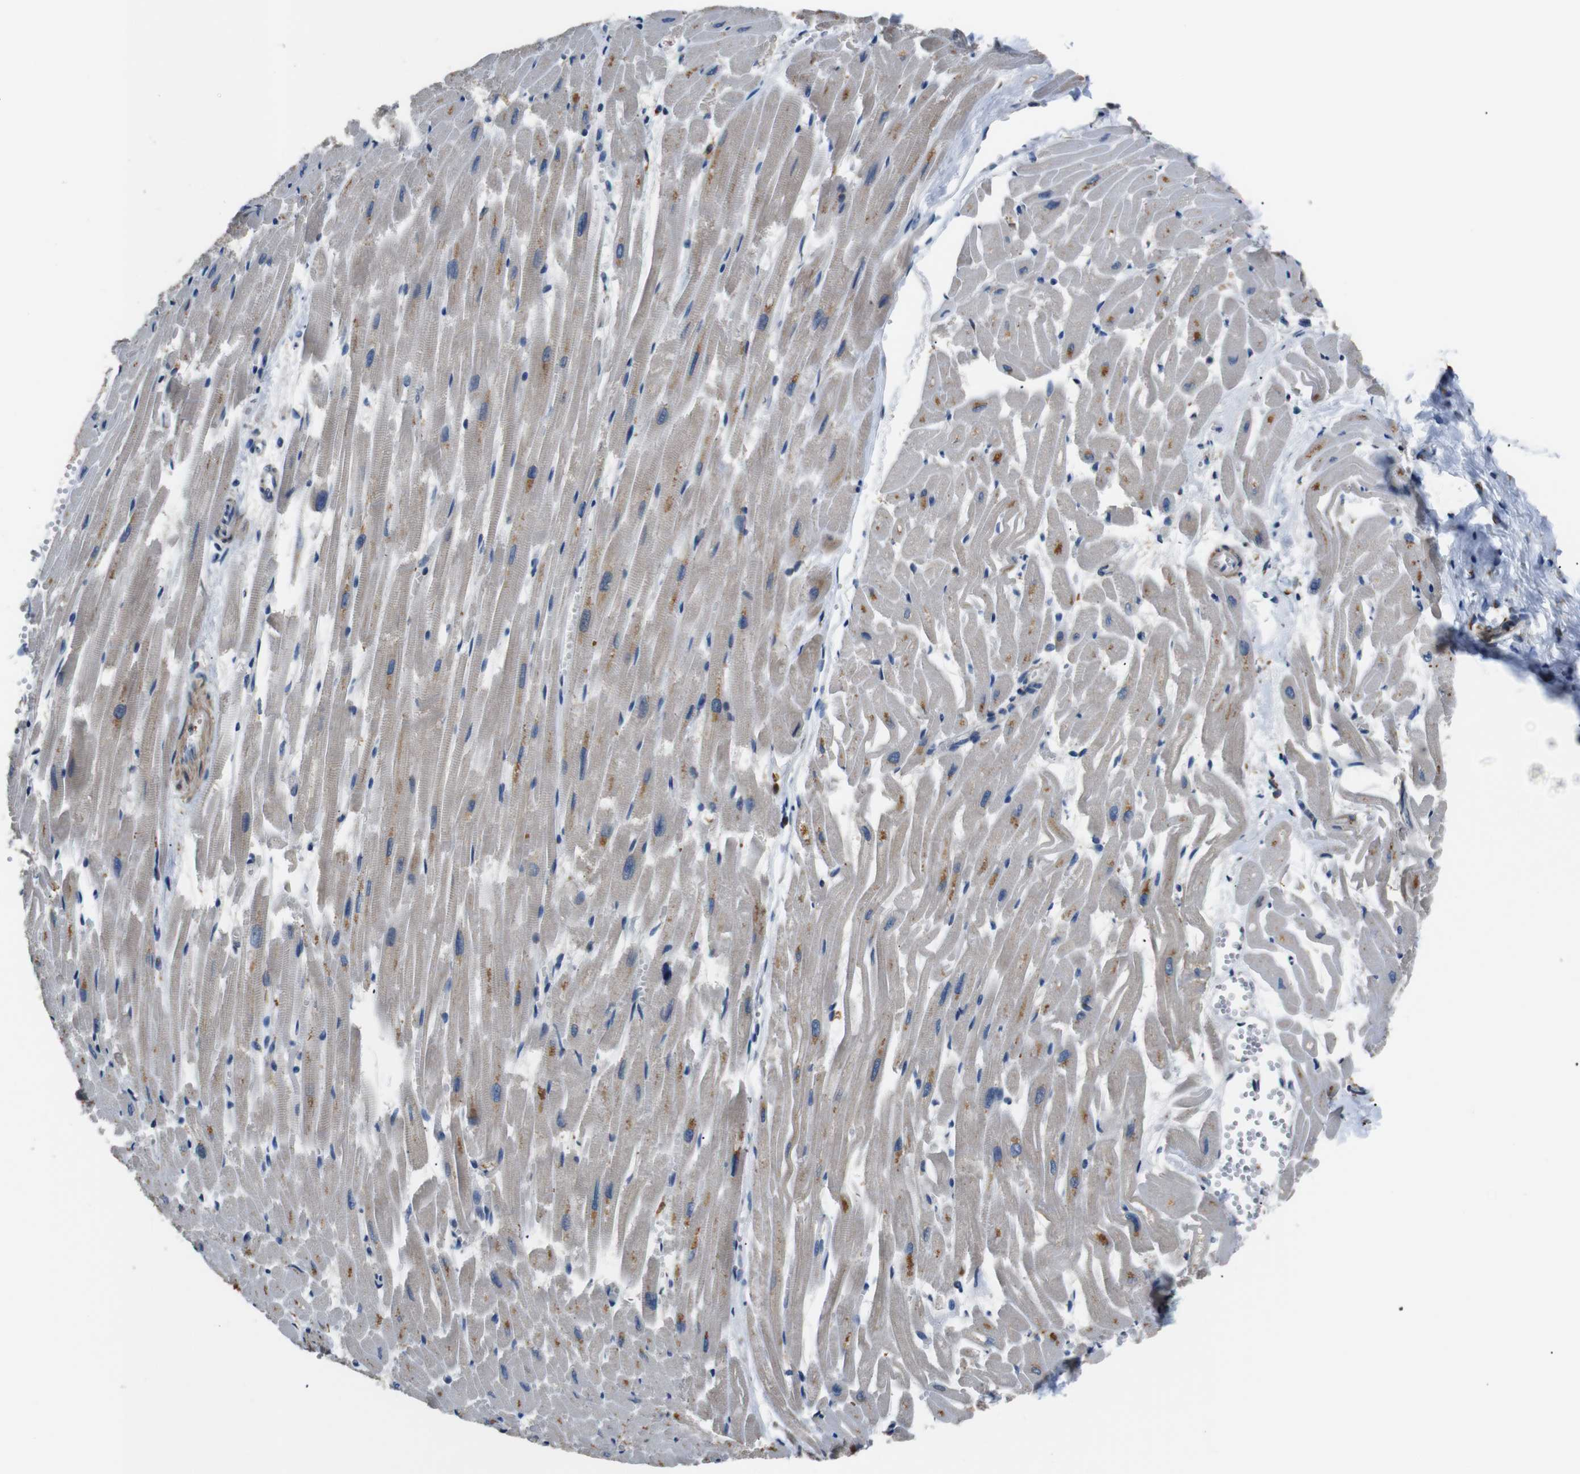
{"staining": {"intensity": "moderate", "quantity": "25%-75%", "location": "cytoplasmic/membranous"}, "tissue": "heart muscle", "cell_type": "Cardiomyocytes", "image_type": "normal", "snomed": [{"axis": "morphology", "description": "Normal tissue, NOS"}, {"axis": "topography", "description": "Heart"}], "caption": "Protein expression analysis of benign heart muscle displays moderate cytoplasmic/membranous expression in approximately 25%-75% of cardiomyocytes. Using DAB (brown) and hematoxylin (blue) stains, captured at high magnification using brightfield microscopy.", "gene": "TMED2", "patient": {"sex": "female", "age": 19}}